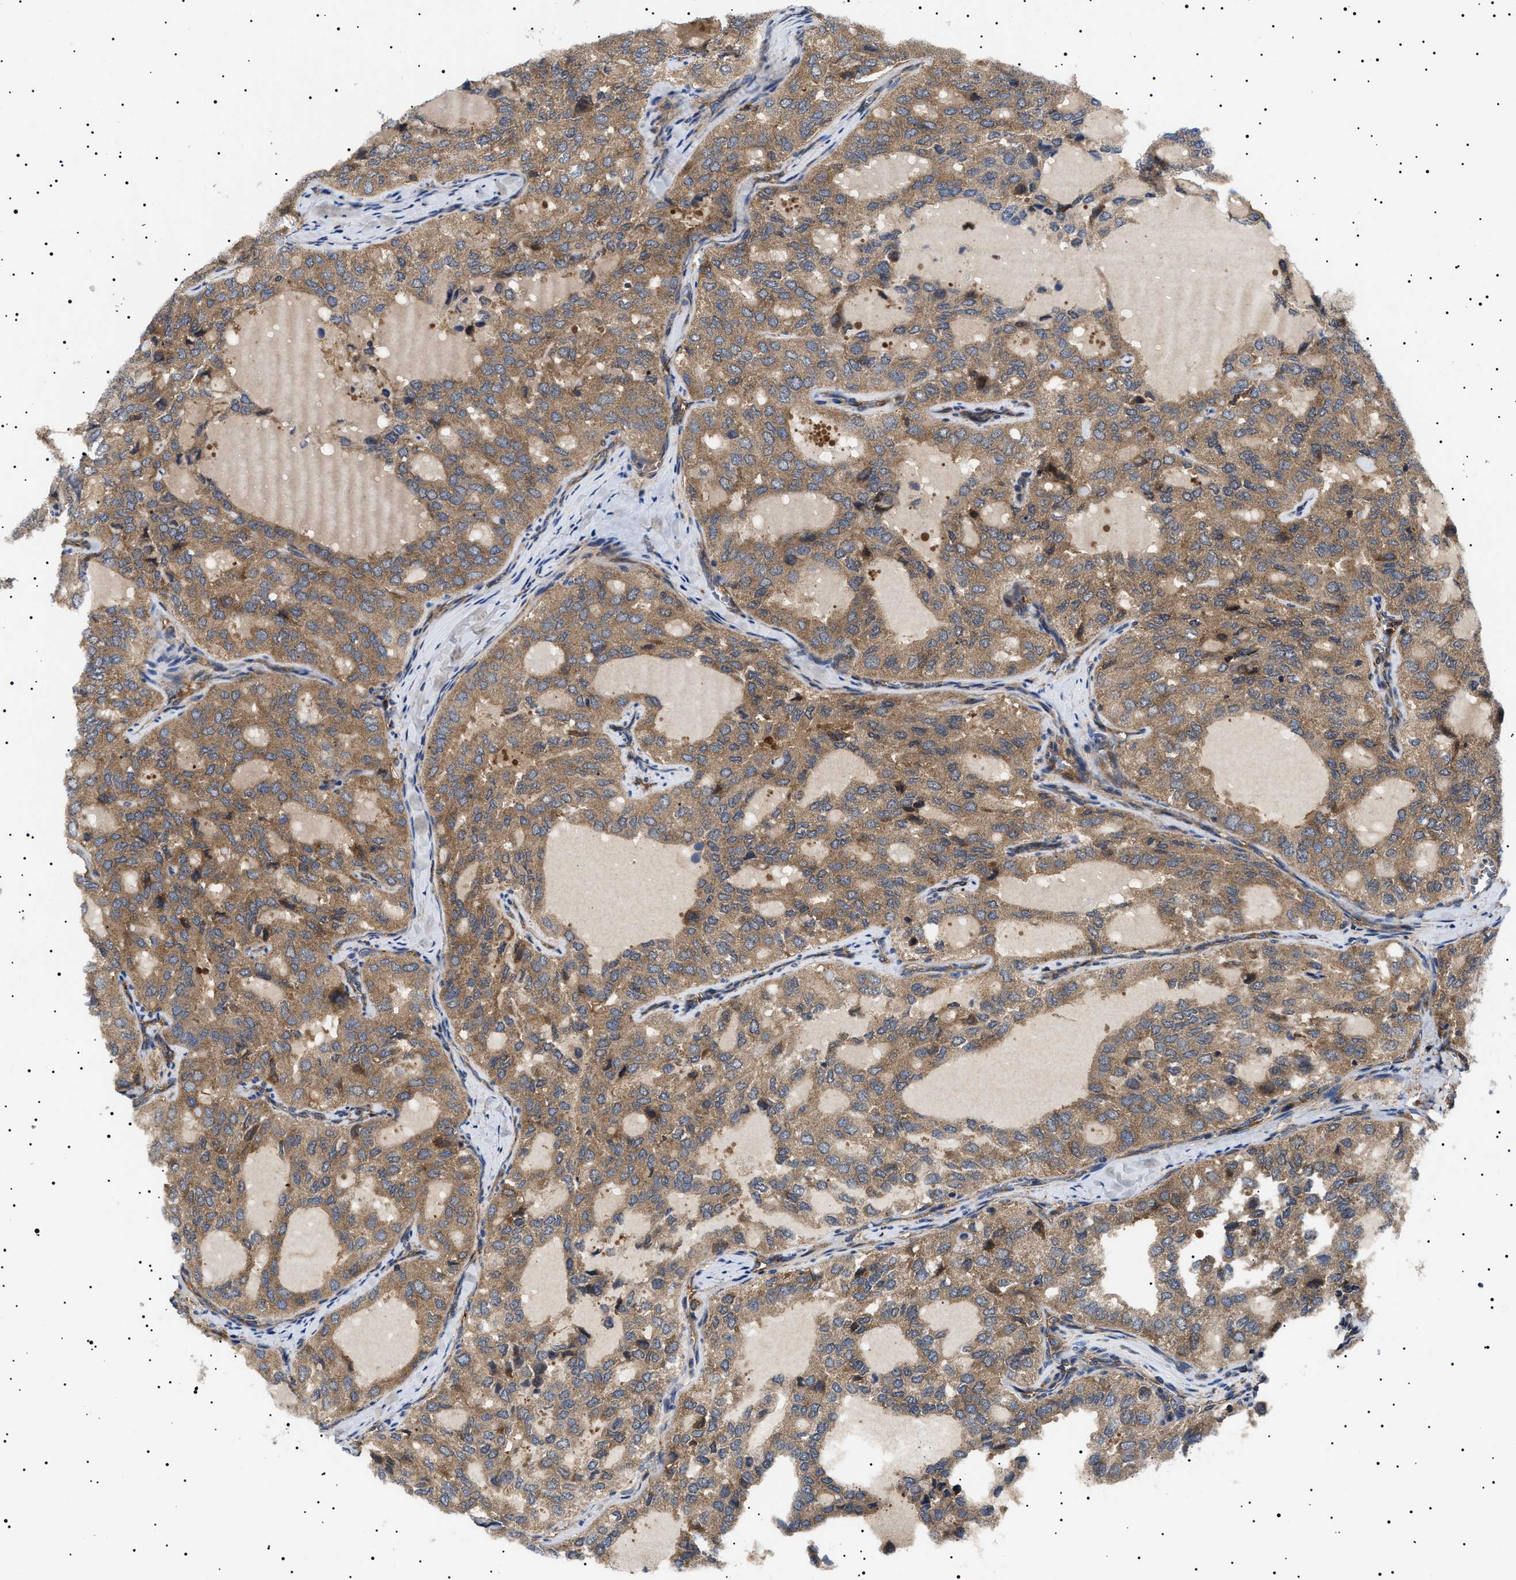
{"staining": {"intensity": "moderate", "quantity": ">75%", "location": "cytoplasmic/membranous"}, "tissue": "thyroid cancer", "cell_type": "Tumor cells", "image_type": "cancer", "snomed": [{"axis": "morphology", "description": "Follicular adenoma carcinoma, NOS"}, {"axis": "topography", "description": "Thyroid gland"}], "caption": "Thyroid cancer (follicular adenoma carcinoma) stained for a protein (brown) demonstrates moderate cytoplasmic/membranous positive staining in approximately >75% of tumor cells.", "gene": "TPP2", "patient": {"sex": "male", "age": 75}}